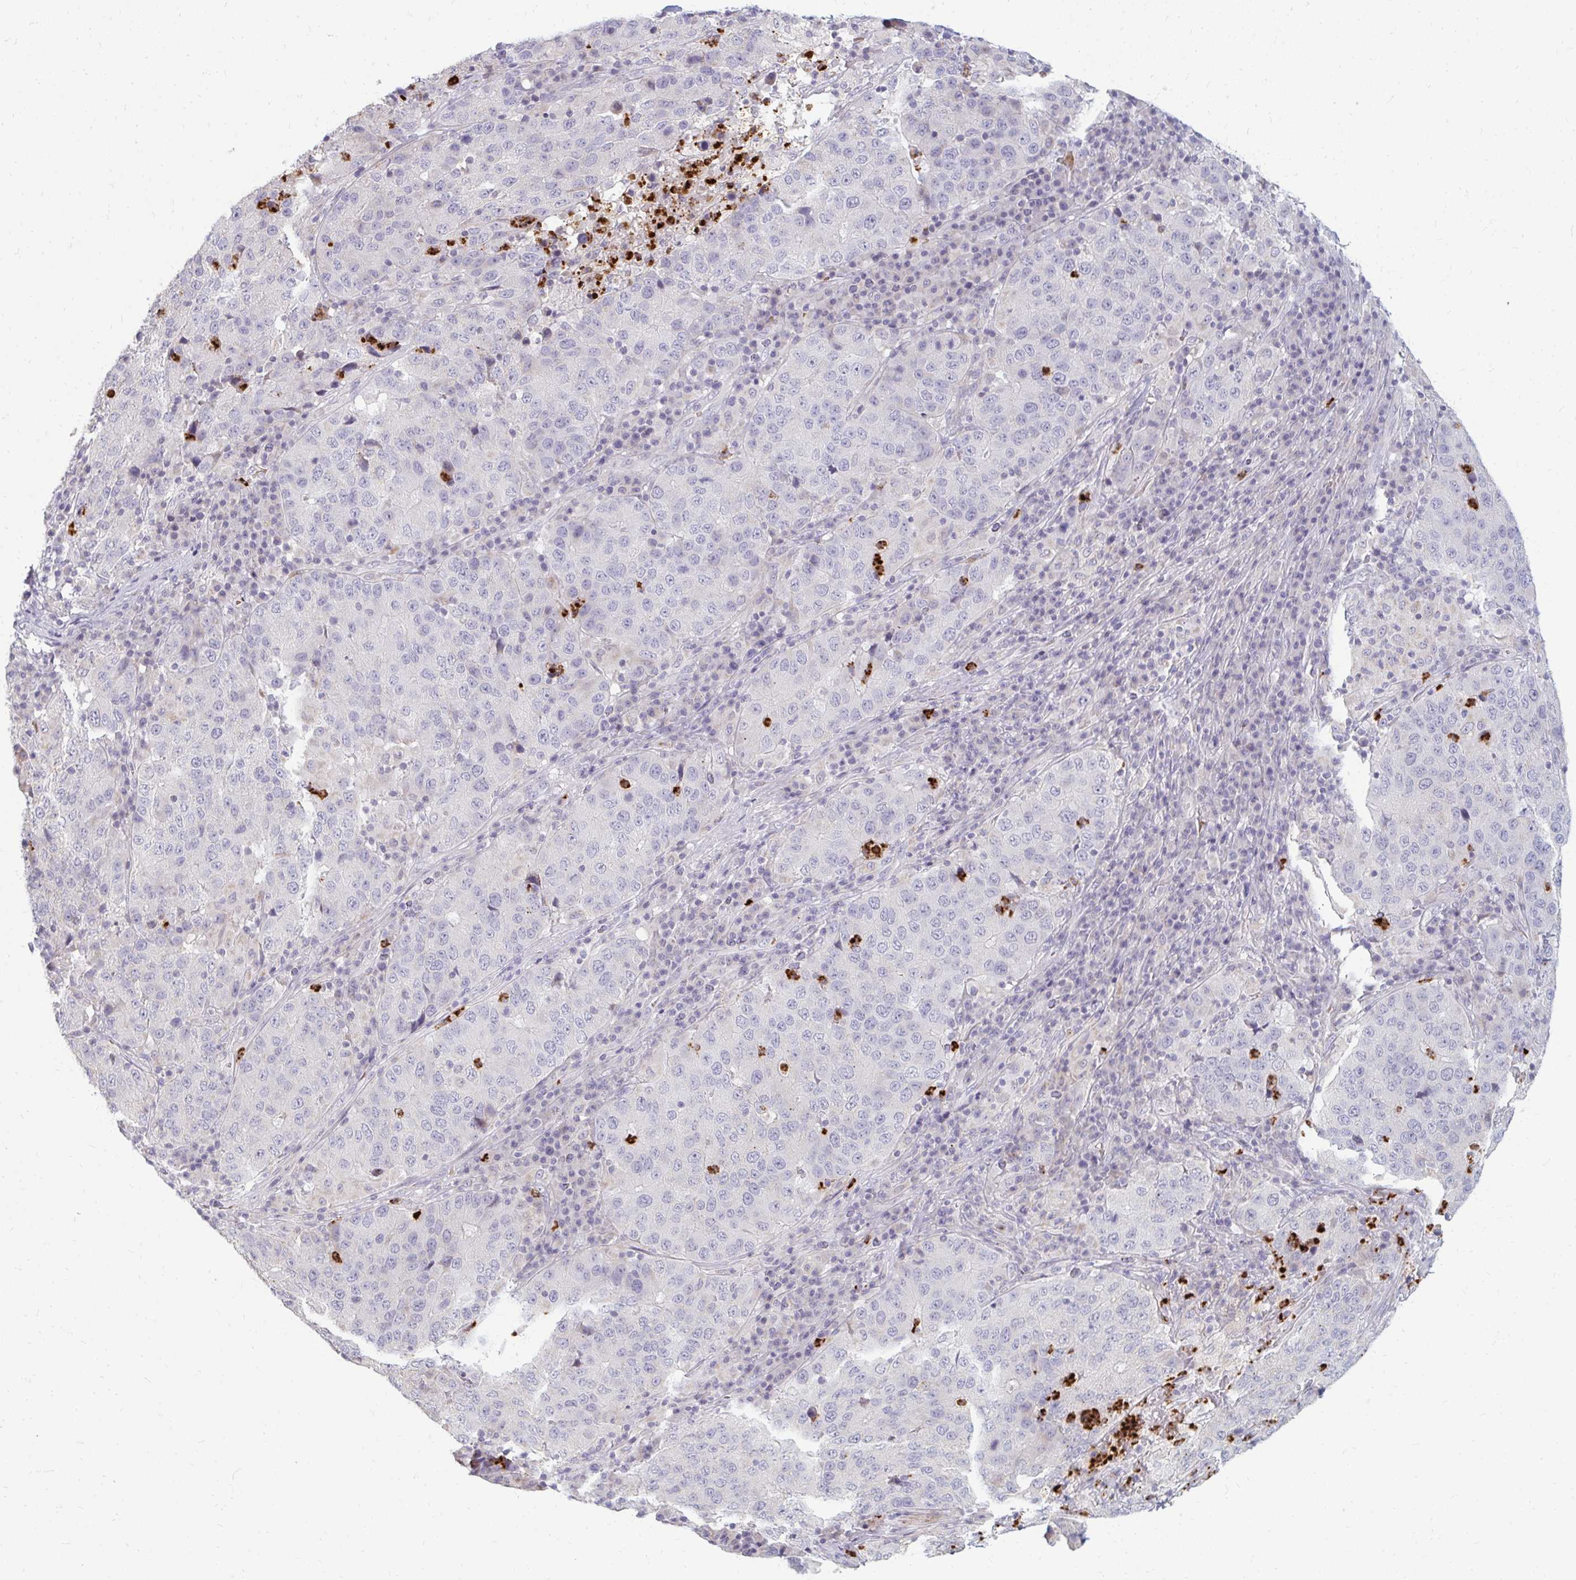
{"staining": {"intensity": "negative", "quantity": "none", "location": "none"}, "tissue": "stomach cancer", "cell_type": "Tumor cells", "image_type": "cancer", "snomed": [{"axis": "morphology", "description": "Adenocarcinoma, NOS"}, {"axis": "topography", "description": "Stomach"}], "caption": "An image of human stomach cancer is negative for staining in tumor cells. The staining was performed using DAB to visualize the protein expression in brown, while the nuclei were stained in blue with hematoxylin (Magnification: 20x).", "gene": "RAB33A", "patient": {"sex": "male", "age": 71}}